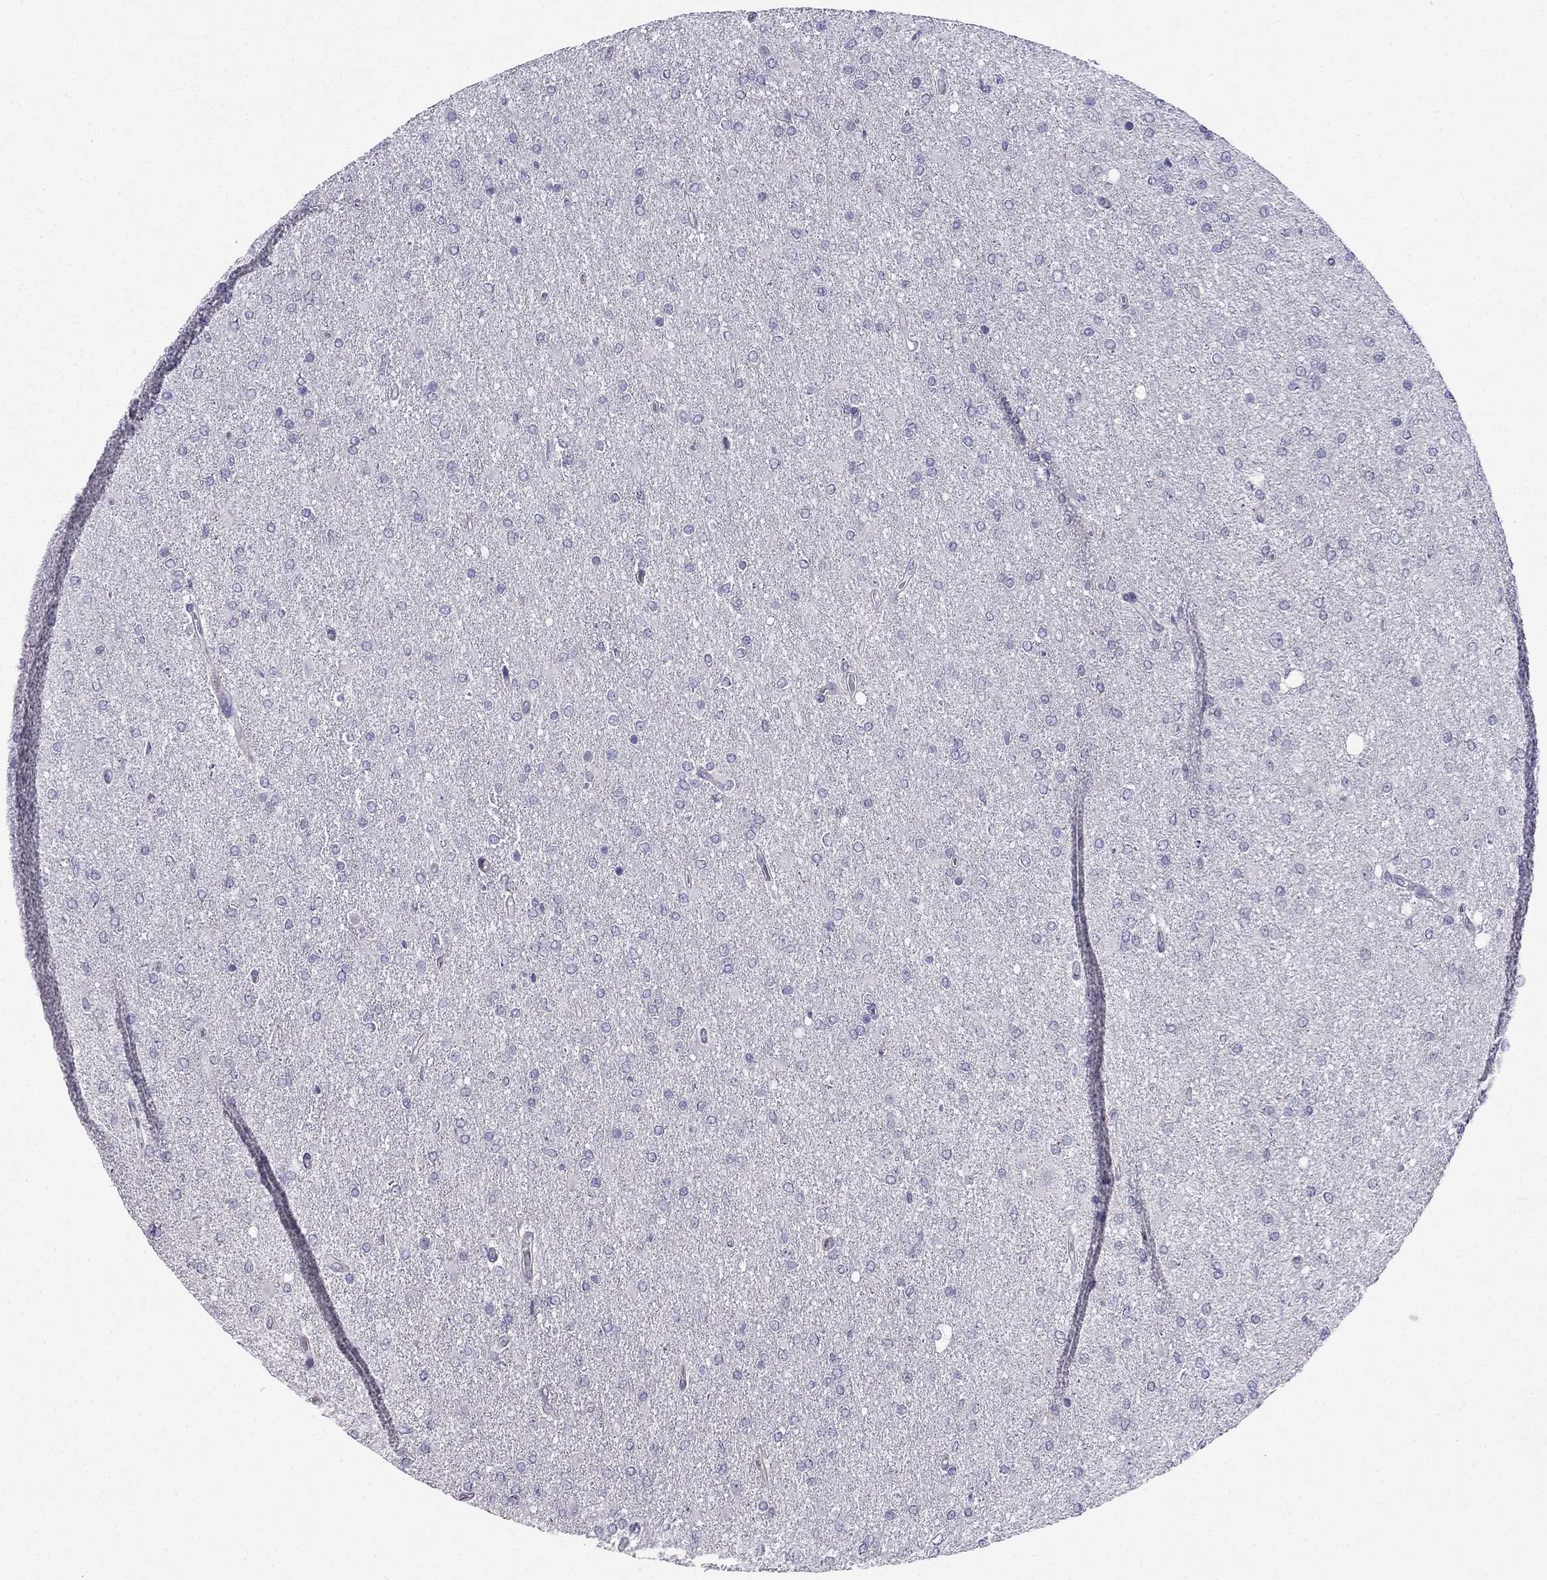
{"staining": {"intensity": "negative", "quantity": "none", "location": "none"}, "tissue": "glioma", "cell_type": "Tumor cells", "image_type": "cancer", "snomed": [{"axis": "morphology", "description": "Glioma, malignant, High grade"}, {"axis": "topography", "description": "Cerebral cortex"}], "caption": "A micrograph of malignant glioma (high-grade) stained for a protein demonstrates no brown staining in tumor cells.", "gene": "CFAP53", "patient": {"sex": "male", "age": 70}}